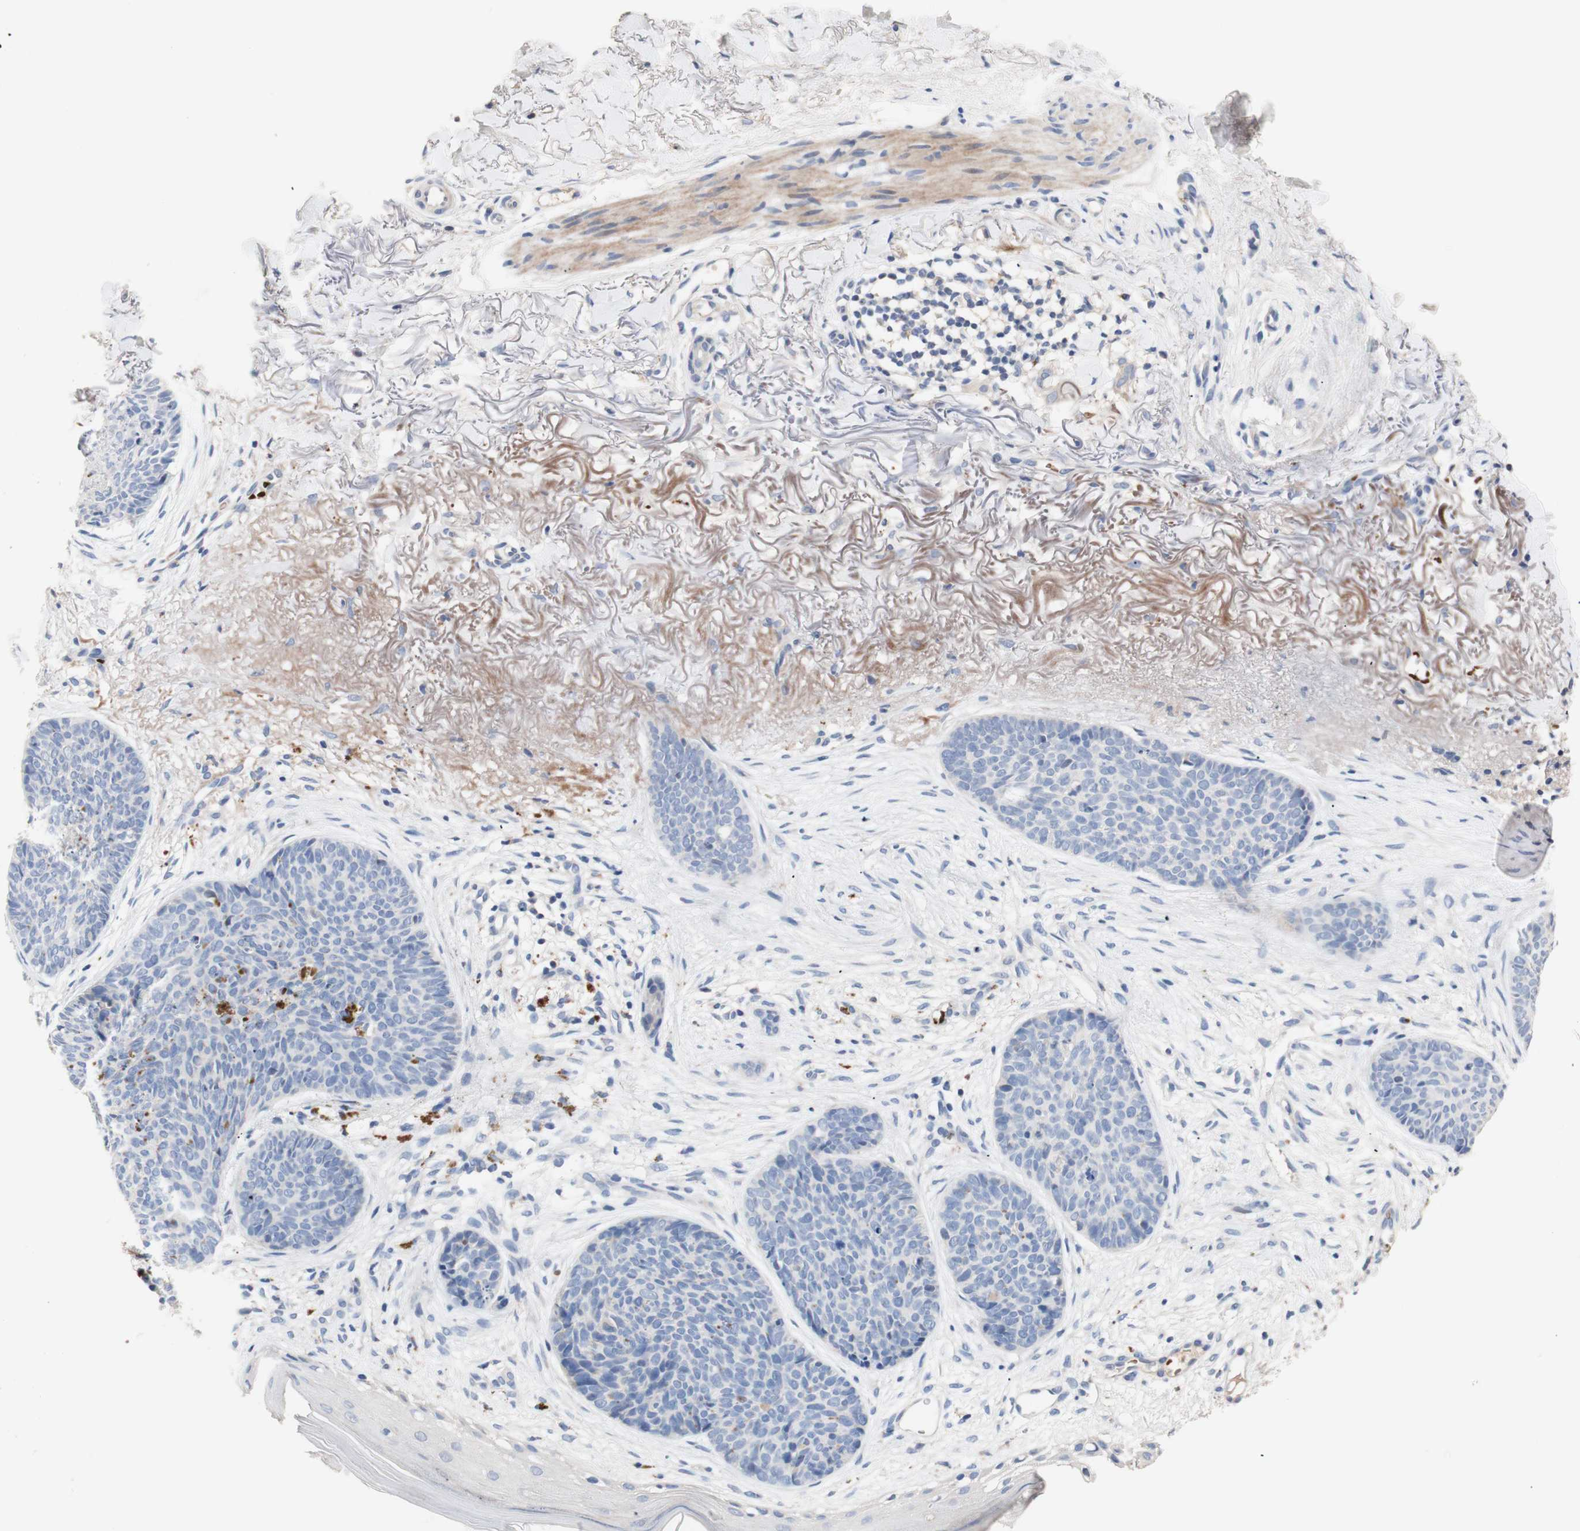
{"staining": {"intensity": "negative", "quantity": "none", "location": "none"}, "tissue": "skin cancer", "cell_type": "Tumor cells", "image_type": "cancer", "snomed": [{"axis": "morphology", "description": "Normal tissue, NOS"}, {"axis": "morphology", "description": "Basal cell carcinoma"}, {"axis": "topography", "description": "Skin"}], "caption": "DAB (3,3'-diaminobenzidine) immunohistochemical staining of skin basal cell carcinoma displays no significant expression in tumor cells.", "gene": "CDON", "patient": {"sex": "female", "age": 70}}